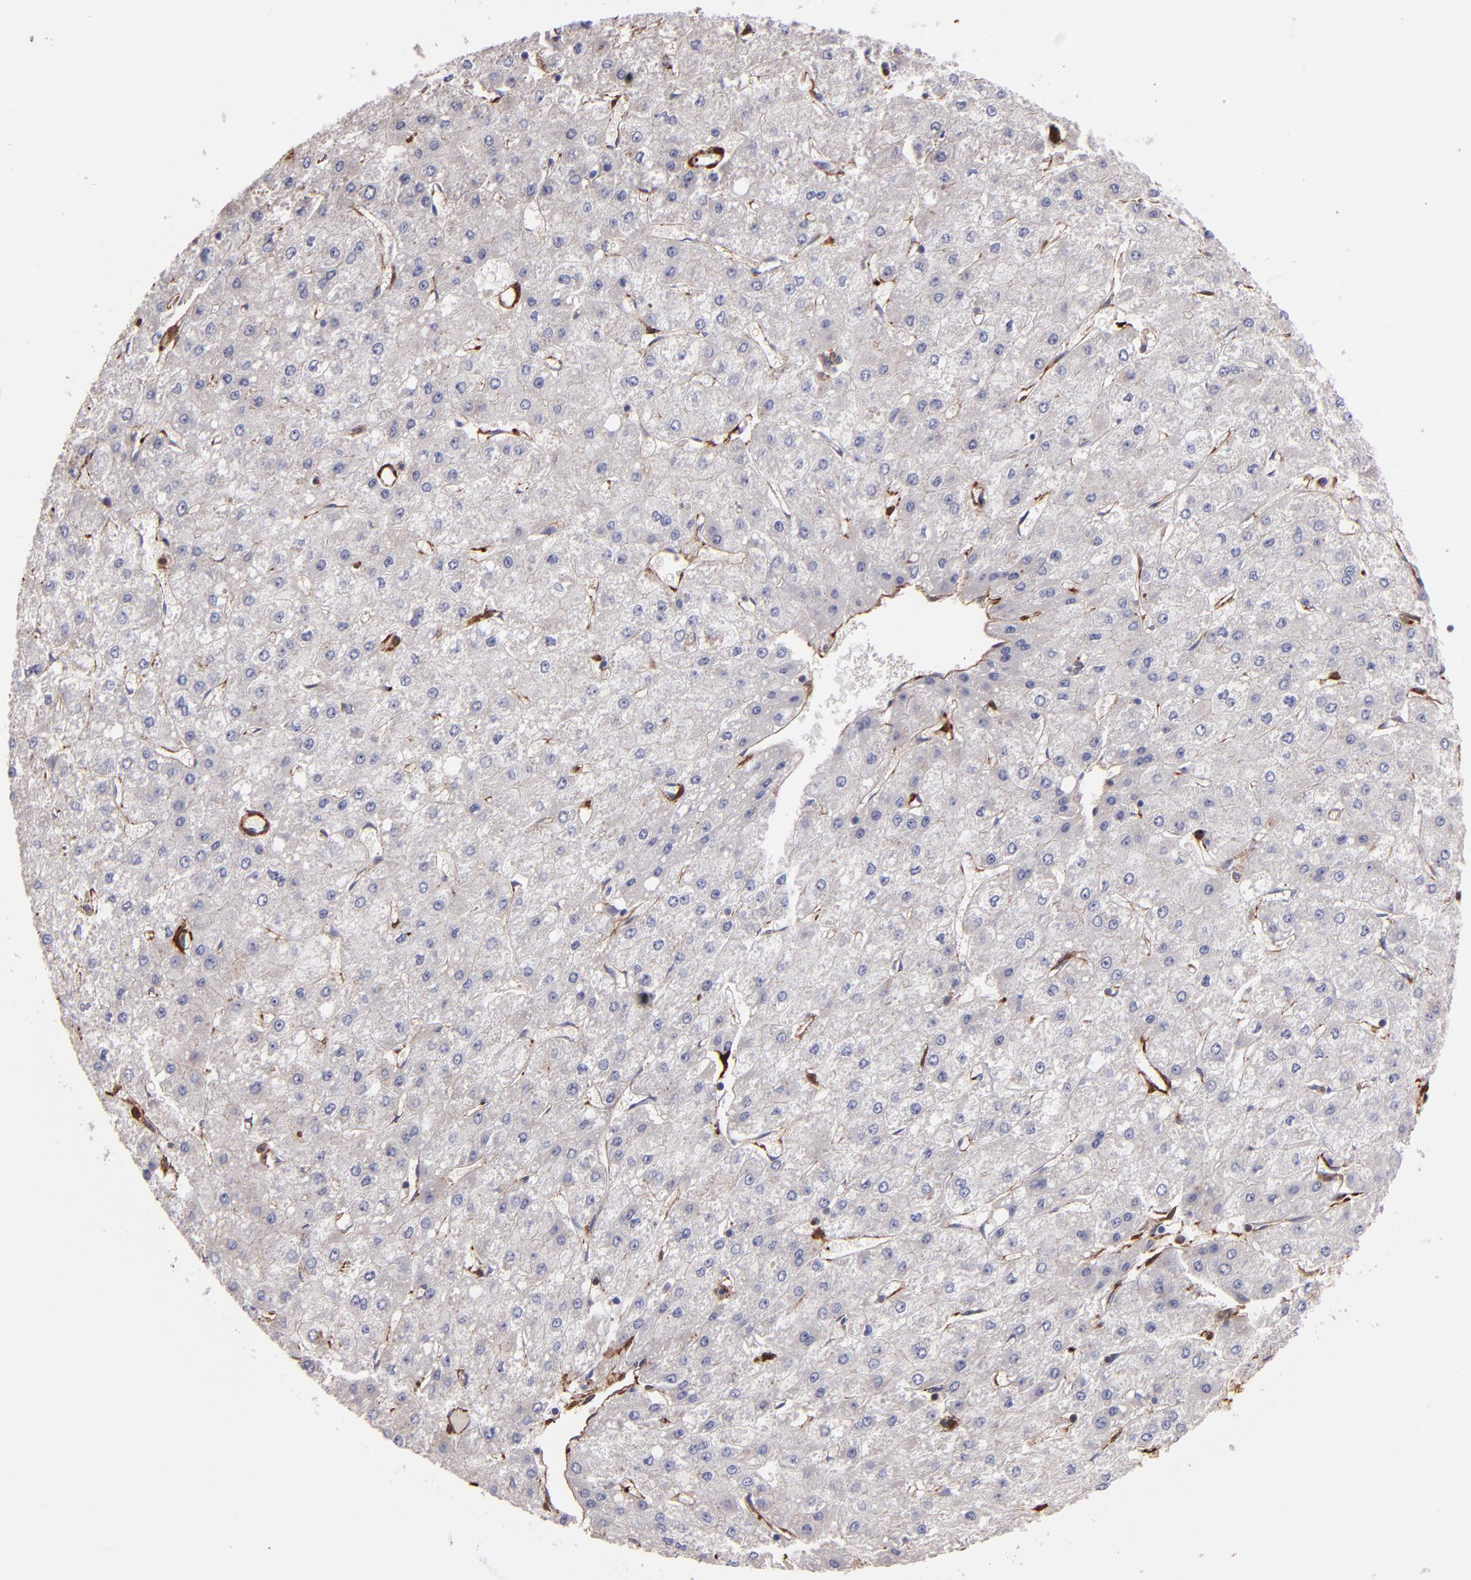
{"staining": {"intensity": "weak", "quantity": "<25%", "location": "cytoplasmic/membranous"}, "tissue": "liver cancer", "cell_type": "Tumor cells", "image_type": "cancer", "snomed": [{"axis": "morphology", "description": "Carcinoma, Hepatocellular, NOS"}, {"axis": "topography", "description": "Liver"}], "caption": "There is no significant positivity in tumor cells of hepatocellular carcinoma (liver).", "gene": "VCL", "patient": {"sex": "female", "age": 52}}